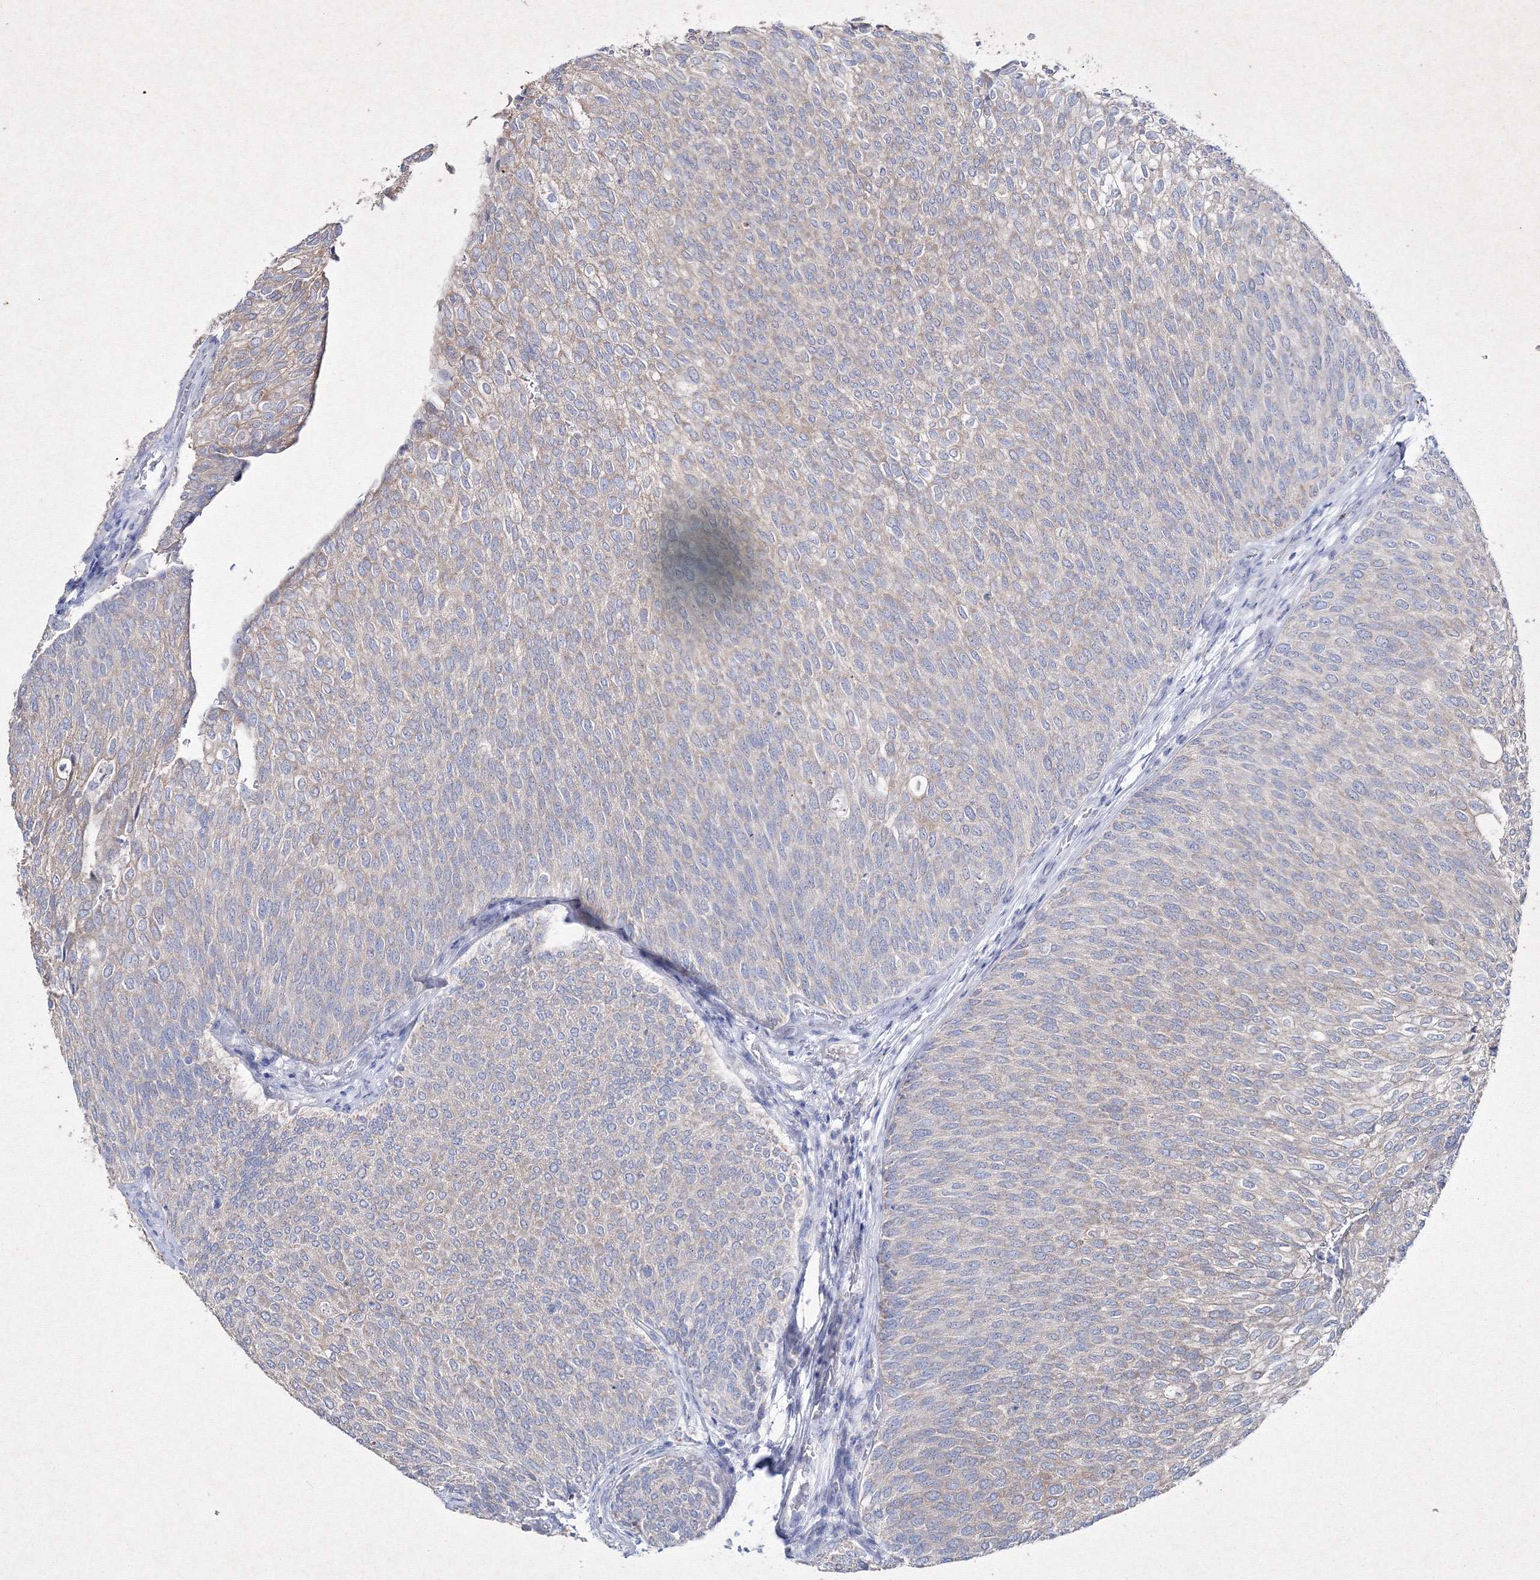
{"staining": {"intensity": "weak", "quantity": "<25%", "location": "cytoplasmic/membranous"}, "tissue": "urothelial cancer", "cell_type": "Tumor cells", "image_type": "cancer", "snomed": [{"axis": "morphology", "description": "Urothelial carcinoma, Low grade"}, {"axis": "topography", "description": "Urinary bladder"}], "caption": "Micrograph shows no significant protein staining in tumor cells of low-grade urothelial carcinoma. (Immunohistochemistry (ihc), brightfield microscopy, high magnification).", "gene": "SMIM29", "patient": {"sex": "female", "age": 79}}